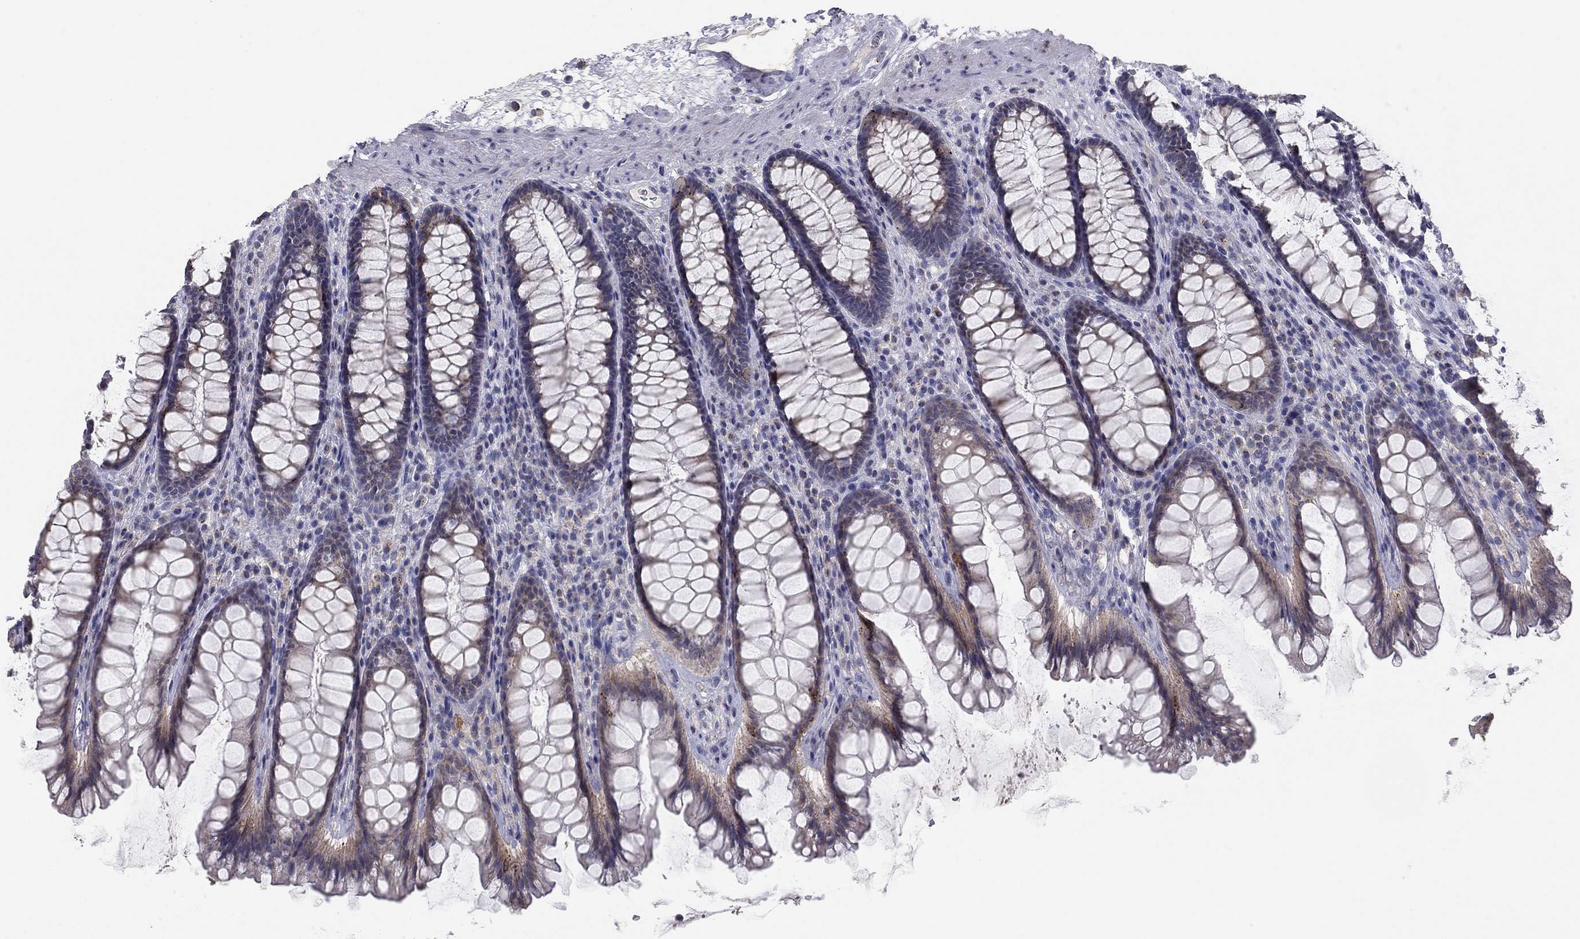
{"staining": {"intensity": "negative", "quantity": "none", "location": "none"}, "tissue": "rectum", "cell_type": "Glandular cells", "image_type": "normal", "snomed": [{"axis": "morphology", "description": "Normal tissue, NOS"}, {"axis": "topography", "description": "Rectum"}], "caption": "The photomicrograph displays no staining of glandular cells in benign rectum.", "gene": "SEPTIN3", "patient": {"sex": "male", "age": 72}}